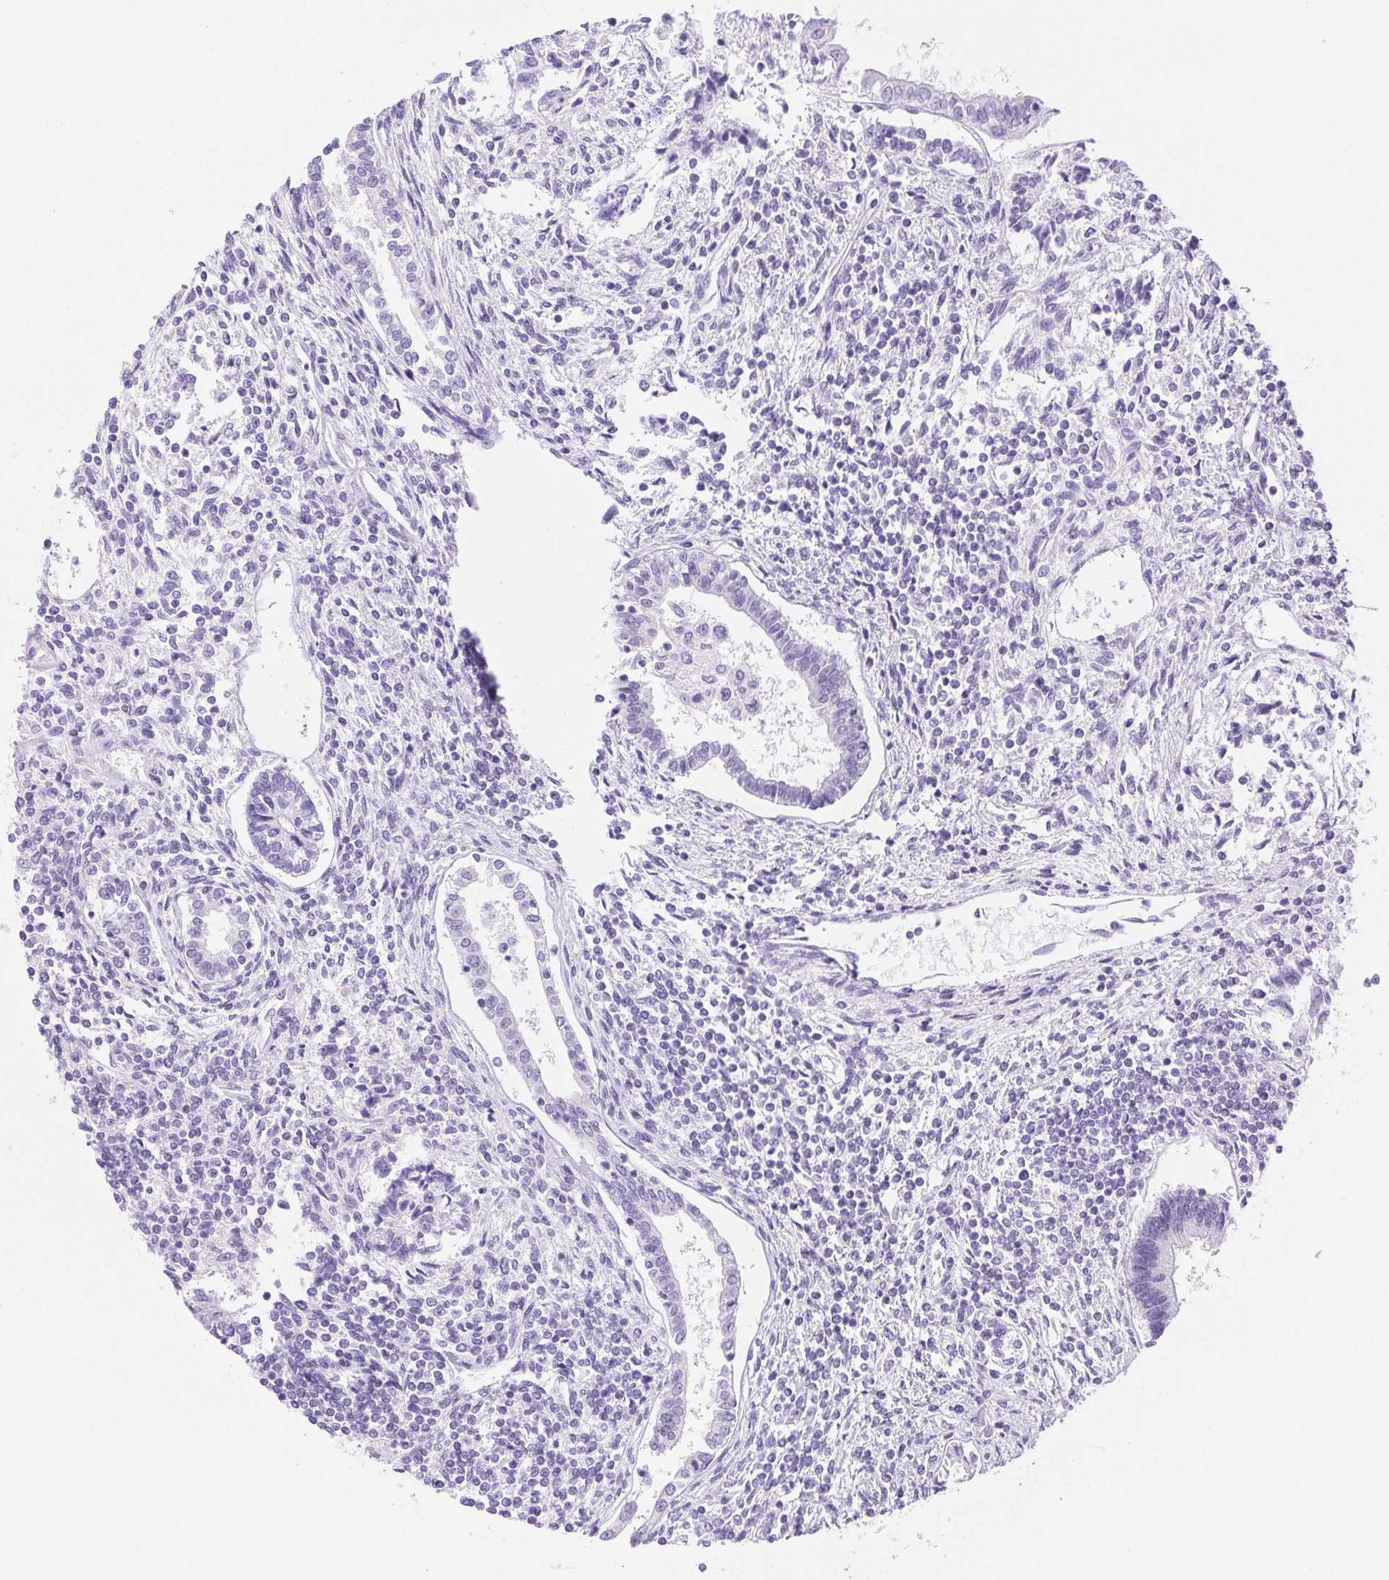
{"staining": {"intensity": "negative", "quantity": "none", "location": "none"}, "tissue": "testis cancer", "cell_type": "Tumor cells", "image_type": "cancer", "snomed": [{"axis": "morphology", "description": "Carcinoma, Embryonal, NOS"}, {"axis": "topography", "description": "Testis"}], "caption": "Immunohistochemistry photomicrograph of embryonal carcinoma (testis) stained for a protein (brown), which exhibits no positivity in tumor cells.", "gene": "SERPINB3", "patient": {"sex": "male", "age": 37}}